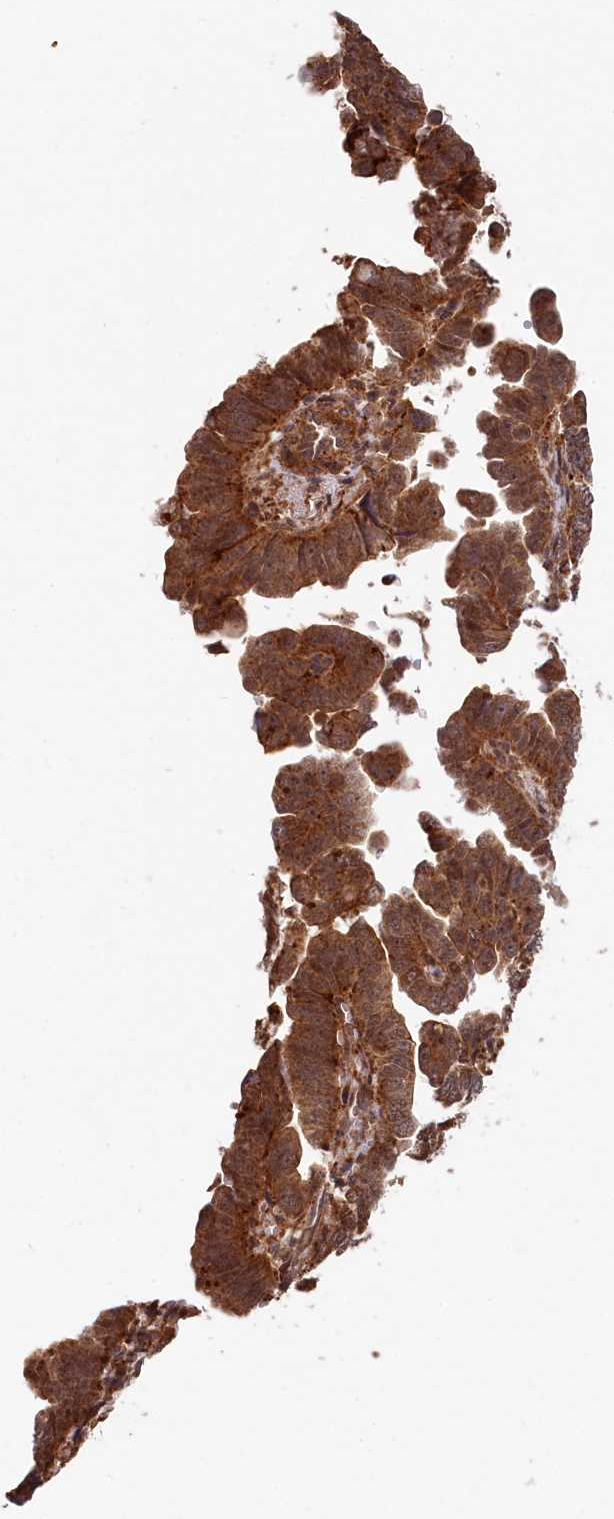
{"staining": {"intensity": "moderate", "quantity": ">75%", "location": "cytoplasmic/membranous"}, "tissue": "endometrial cancer", "cell_type": "Tumor cells", "image_type": "cancer", "snomed": [{"axis": "morphology", "description": "Adenocarcinoma, NOS"}, {"axis": "topography", "description": "Endometrium"}], "caption": "Human endometrial cancer (adenocarcinoma) stained with a brown dye reveals moderate cytoplasmic/membranous positive expression in approximately >75% of tumor cells.", "gene": "TRIM23", "patient": {"sex": "female", "age": 75}}